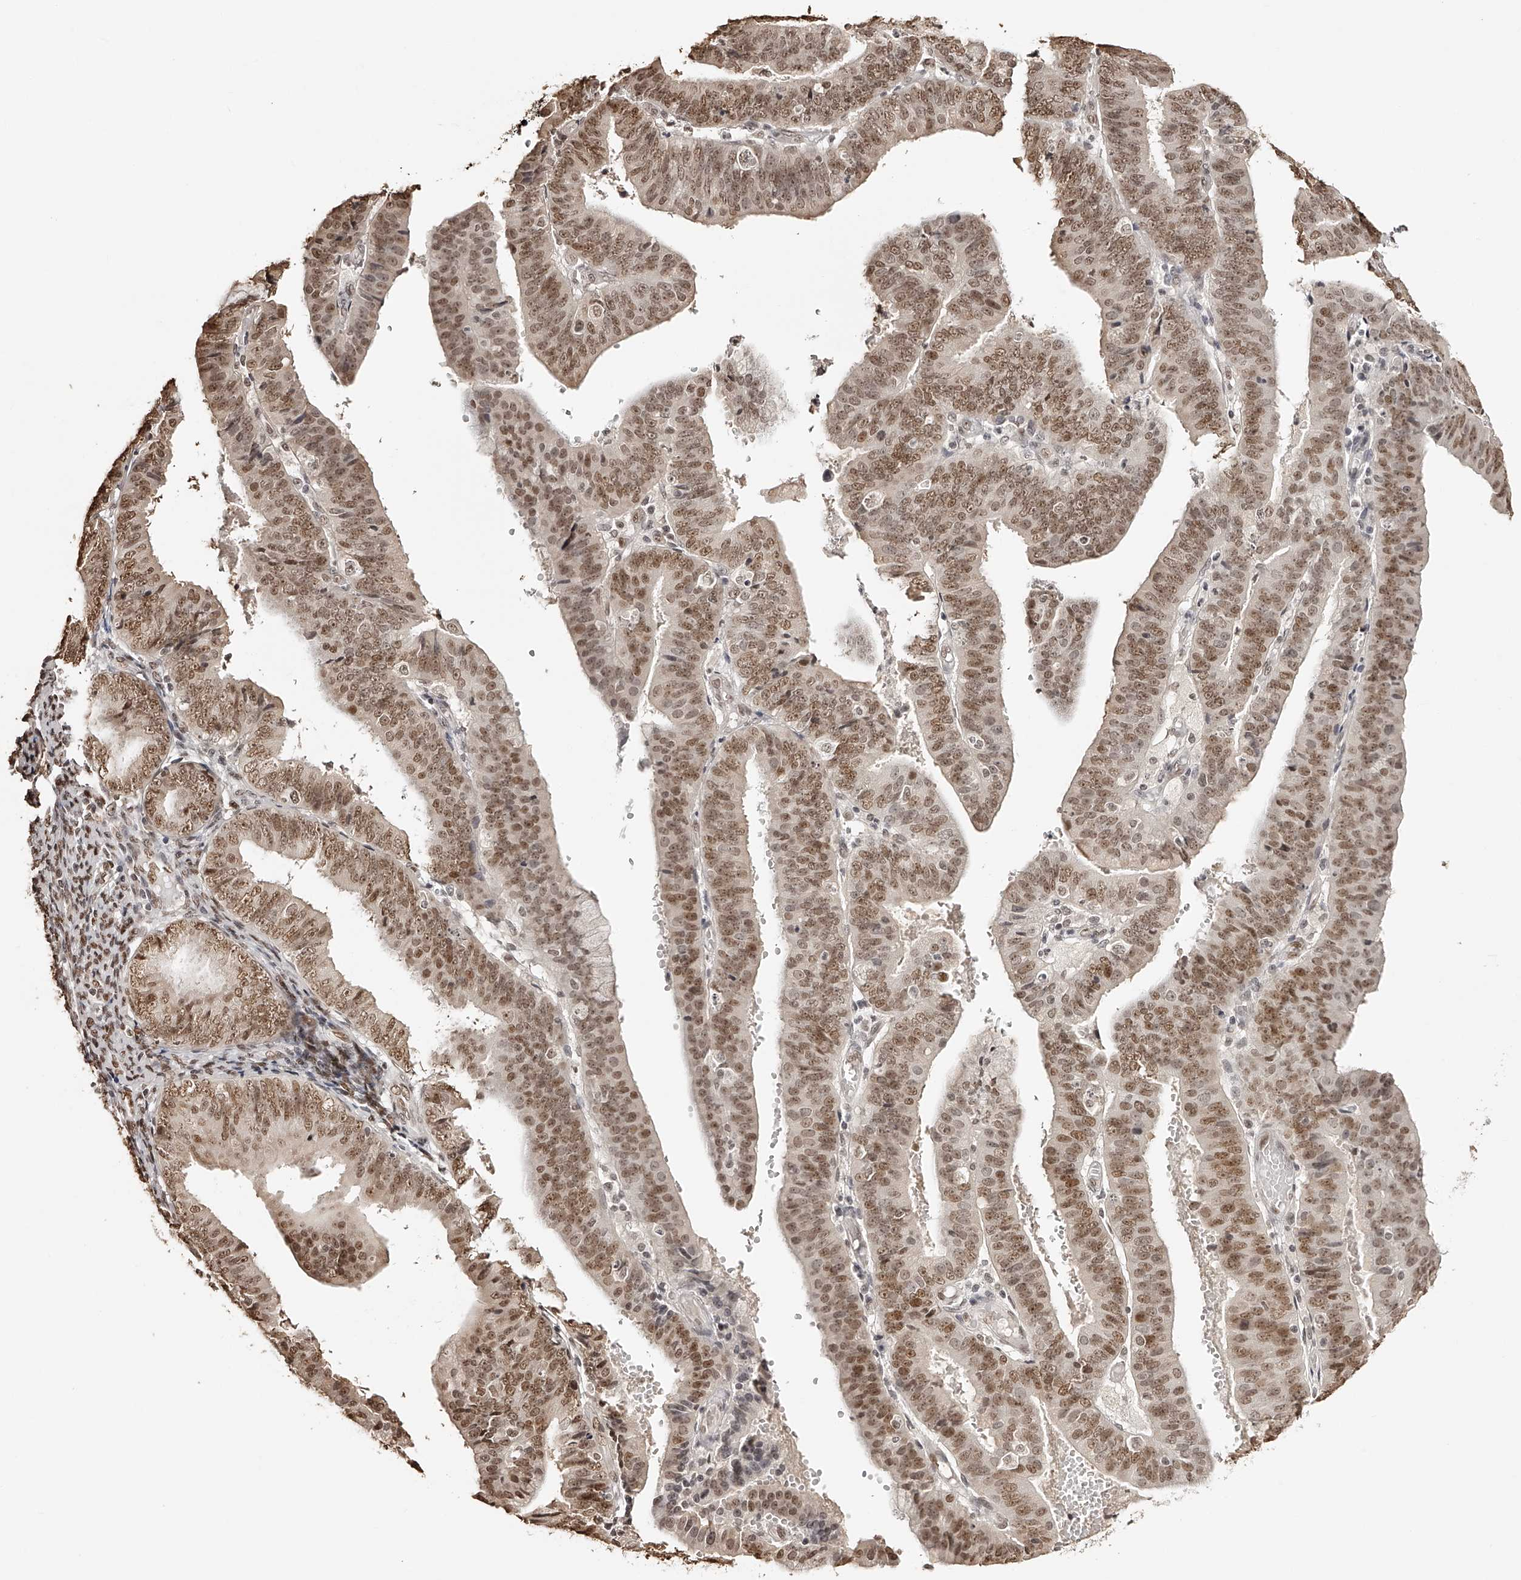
{"staining": {"intensity": "moderate", "quantity": ">75%", "location": "nuclear"}, "tissue": "endometrial cancer", "cell_type": "Tumor cells", "image_type": "cancer", "snomed": [{"axis": "morphology", "description": "Adenocarcinoma, NOS"}, {"axis": "topography", "description": "Endometrium"}], "caption": "A brown stain highlights moderate nuclear positivity of a protein in human endometrial adenocarcinoma tumor cells.", "gene": "ZNF503", "patient": {"sex": "female", "age": 63}}